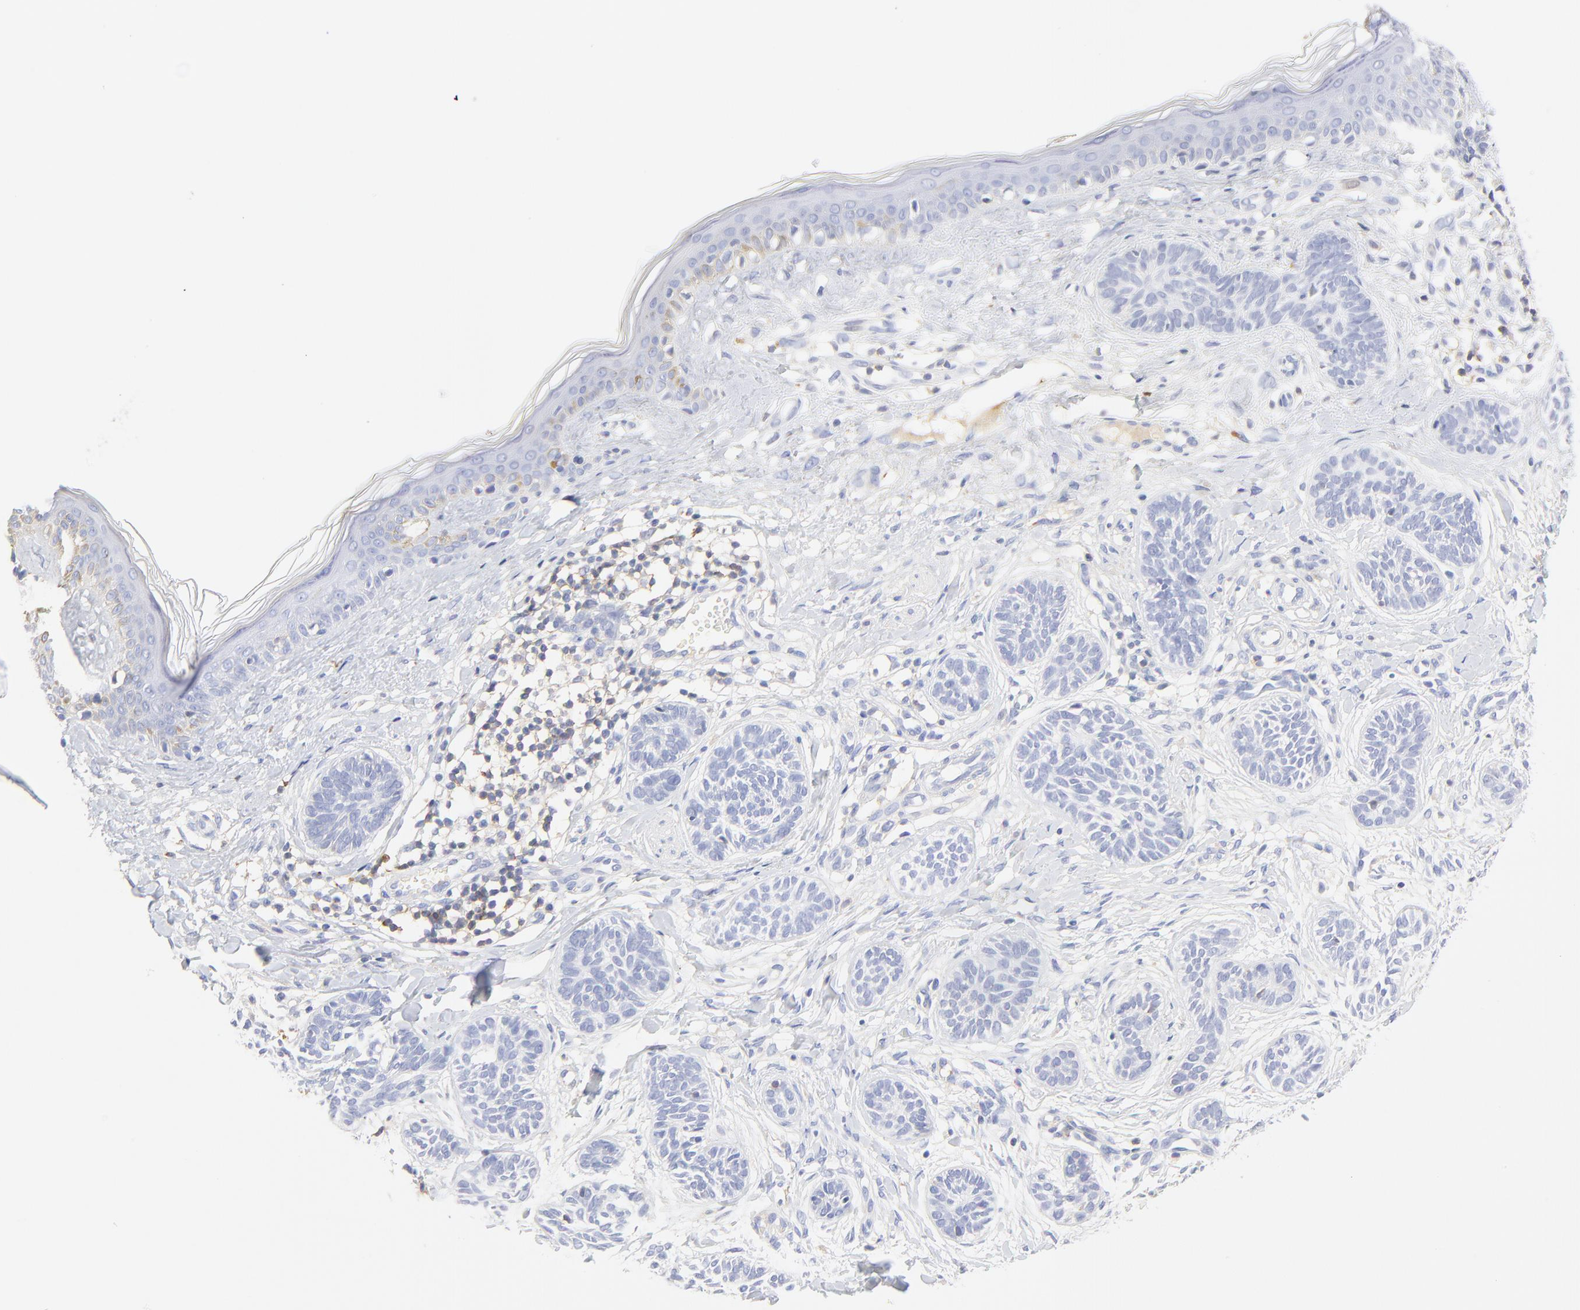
{"staining": {"intensity": "negative", "quantity": "none", "location": "none"}, "tissue": "skin cancer", "cell_type": "Tumor cells", "image_type": "cancer", "snomed": [{"axis": "morphology", "description": "Normal tissue, NOS"}, {"axis": "morphology", "description": "Basal cell carcinoma"}, {"axis": "topography", "description": "Skin"}], "caption": "Tumor cells show no significant protein expression in basal cell carcinoma (skin).", "gene": "MDGA2", "patient": {"sex": "male", "age": 63}}